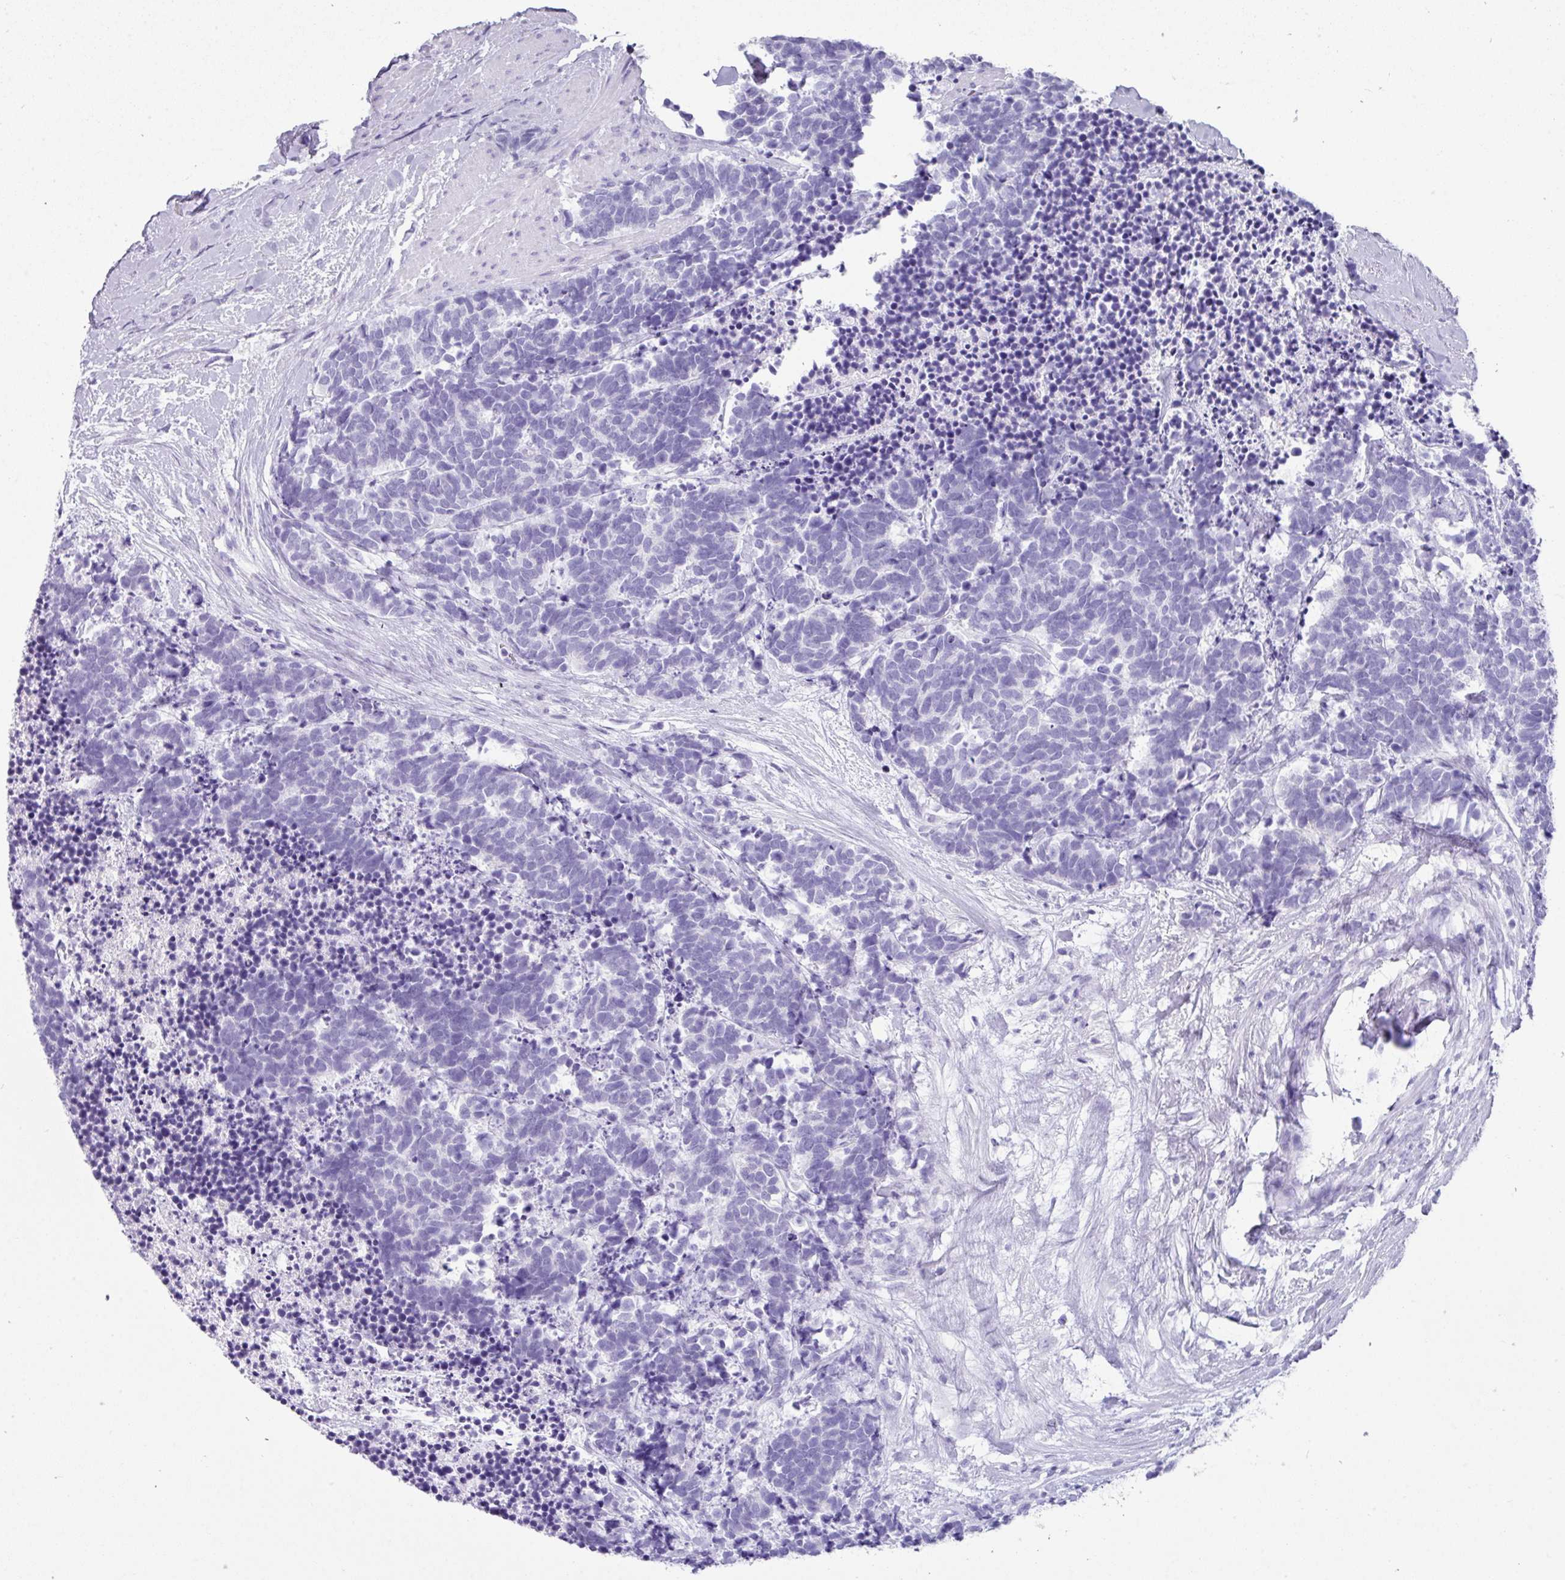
{"staining": {"intensity": "negative", "quantity": "none", "location": "none"}, "tissue": "carcinoid", "cell_type": "Tumor cells", "image_type": "cancer", "snomed": [{"axis": "morphology", "description": "Carcinoma, NOS"}, {"axis": "morphology", "description": "Carcinoid, malignant, NOS"}, {"axis": "topography", "description": "Prostate"}], "caption": "Tumor cells are negative for brown protein staining in carcinoid.", "gene": "NCCRP1", "patient": {"sex": "male", "age": 57}}